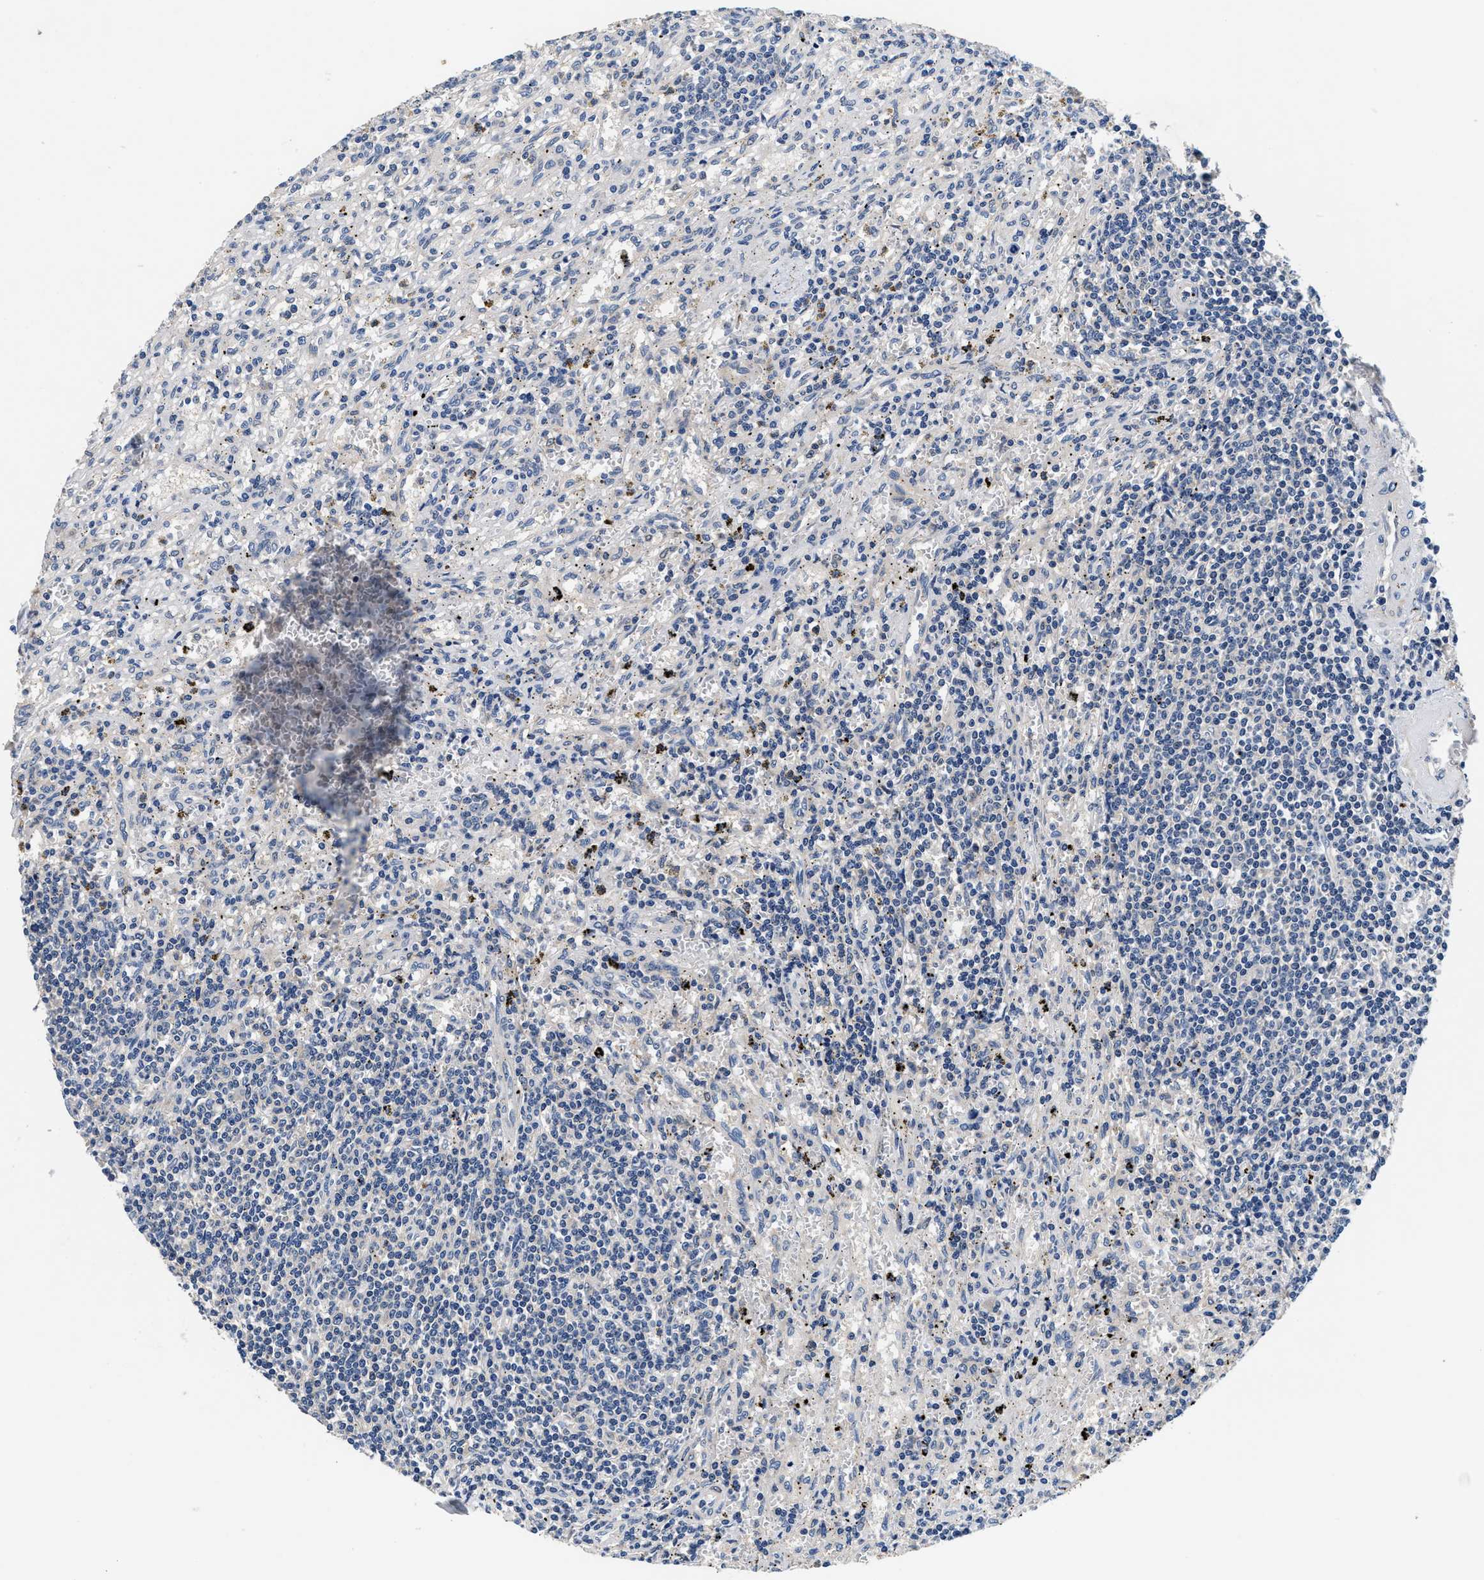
{"staining": {"intensity": "negative", "quantity": "none", "location": "none"}, "tissue": "lymphoma", "cell_type": "Tumor cells", "image_type": "cancer", "snomed": [{"axis": "morphology", "description": "Malignant lymphoma, non-Hodgkin's type, Low grade"}, {"axis": "topography", "description": "Spleen"}], "caption": "Human low-grade malignant lymphoma, non-Hodgkin's type stained for a protein using immunohistochemistry shows no expression in tumor cells.", "gene": "ANKIB1", "patient": {"sex": "male", "age": 76}}